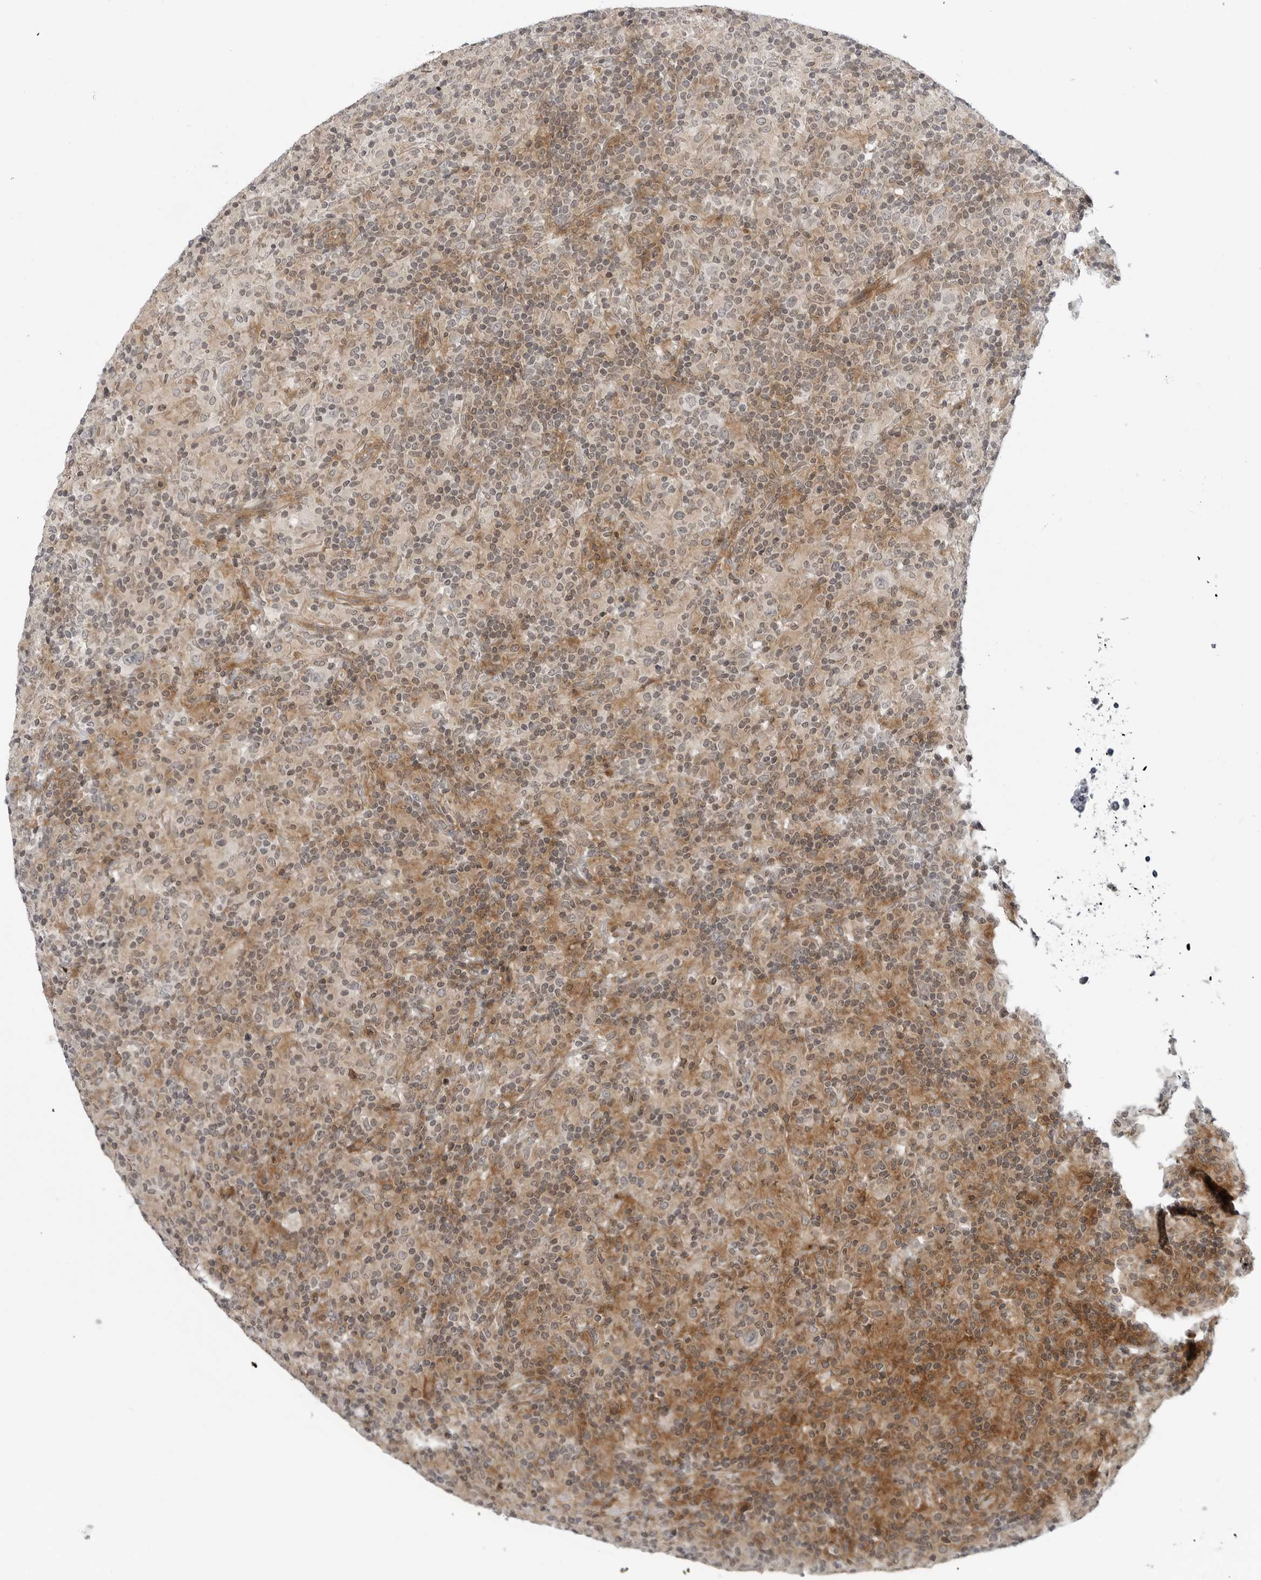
{"staining": {"intensity": "weak", "quantity": "<25%", "location": "cytoplasmic/membranous"}, "tissue": "lymphoma", "cell_type": "Tumor cells", "image_type": "cancer", "snomed": [{"axis": "morphology", "description": "Hodgkin's disease, NOS"}, {"axis": "topography", "description": "Lymph node"}], "caption": "This is a micrograph of immunohistochemistry staining of lymphoma, which shows no expression in tumor cells. The staining was performed using DAB to visualize the protein expression in brown, while the nuclei were stained in blue with hematoxylin (Magnification: 20x).", "gene": "ADAMTS5", "patient": {"sex": "male", "age": 70}}